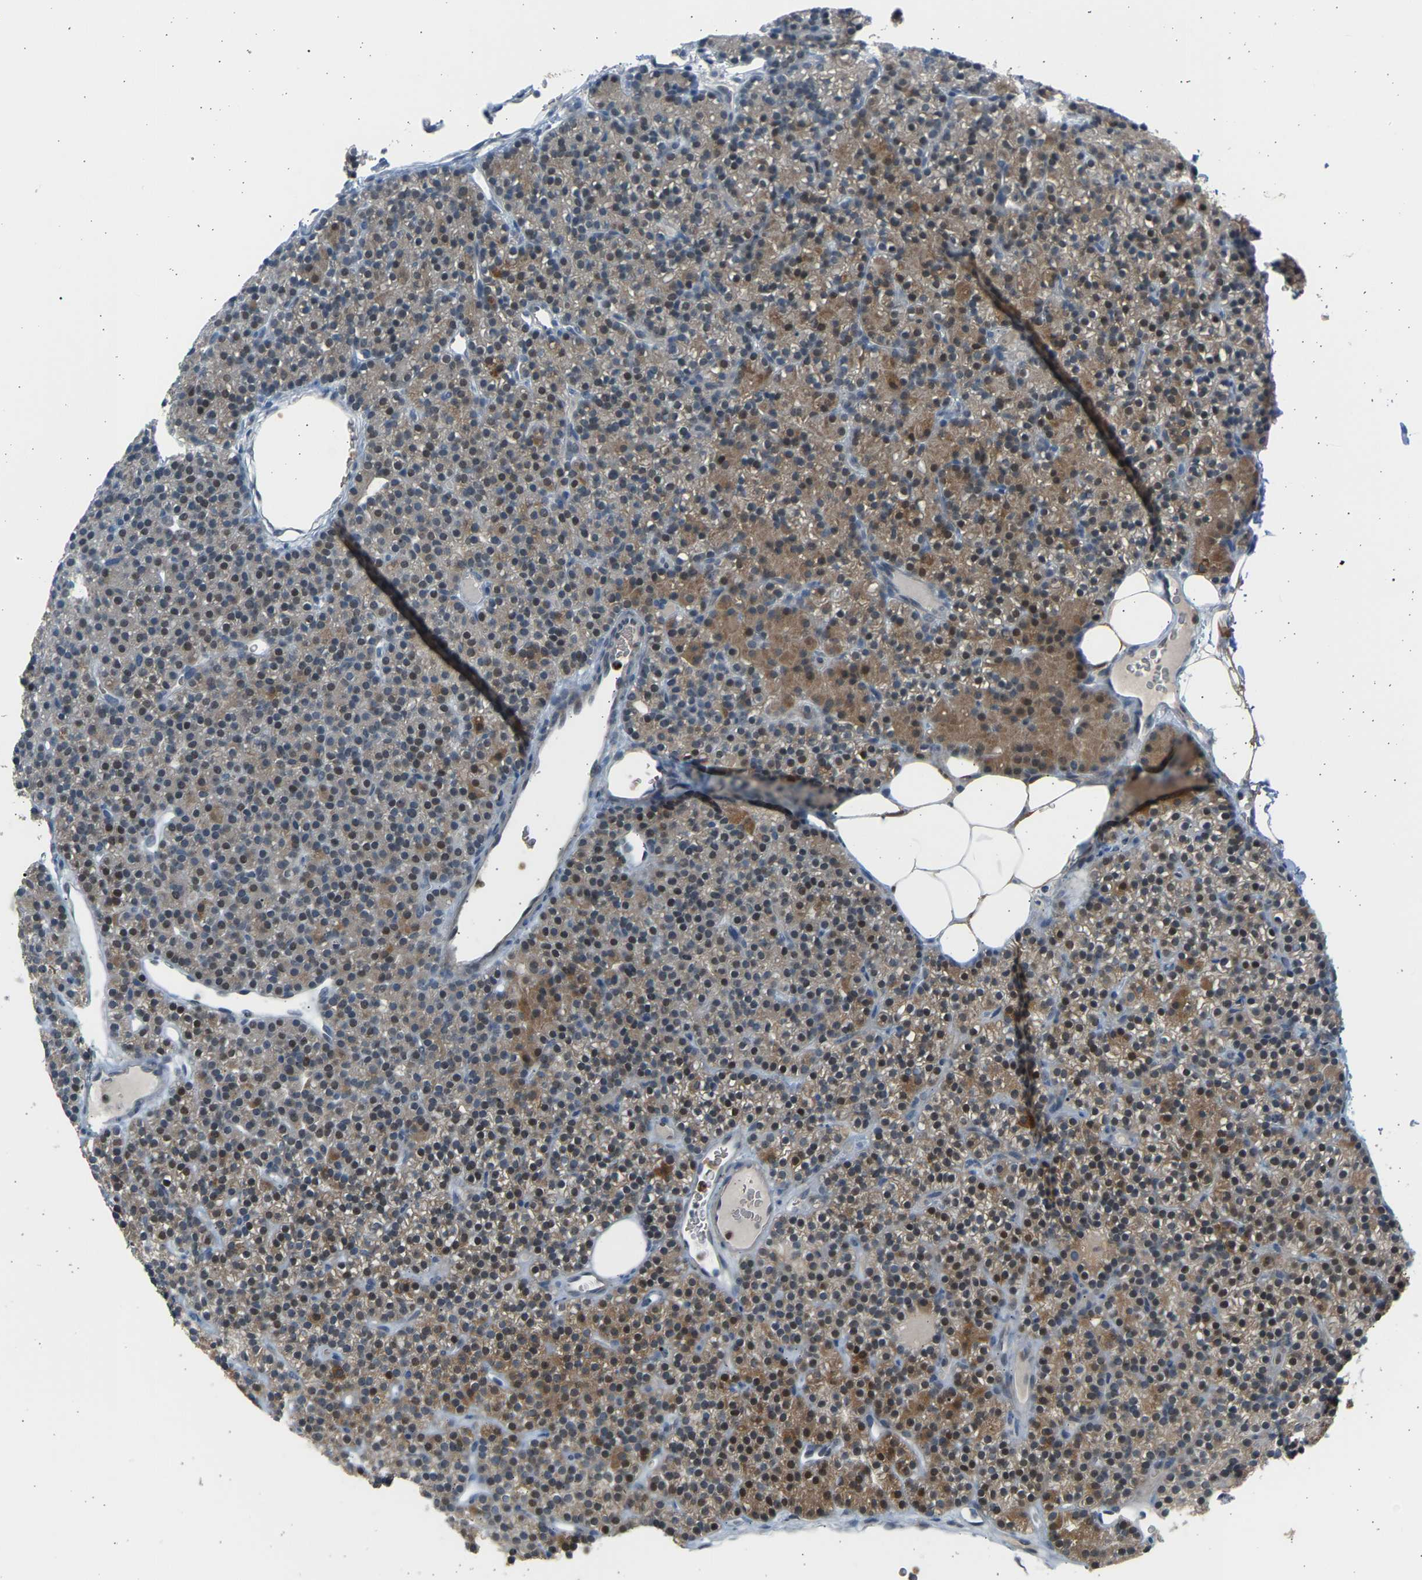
{"staining": {"intensity": "moderate", "quantity": "25%-75%", "location": "cytoplasmic/membranous,nuclear"}, "tissue": "parathyroid gland", "cell_type": "Glandular cells", "image_type": "normal", "snomed": [{"axis": "morphology", "description": "Normal tissue, NOS"}, {"axis": "morphology", "description": "Hyperplasia, NOS"}, {"axis": "topography", "description": "Parathyroid gland"}], "caption": "Benign parathyroid gland was stained to show a protein in brown. There is medium levels of moderate cytoplasmic/membranous,nuclear positivity in about 25%-75% of glandular cells. The staining is performed using DAB (3,3'-diaminobenzidine) brown chromogen to label protein expression. The nuclei are counter-stained blue using hematoxylin.", "gene": "BIRC2", "patient": {"sex": "male", "age": 44}}